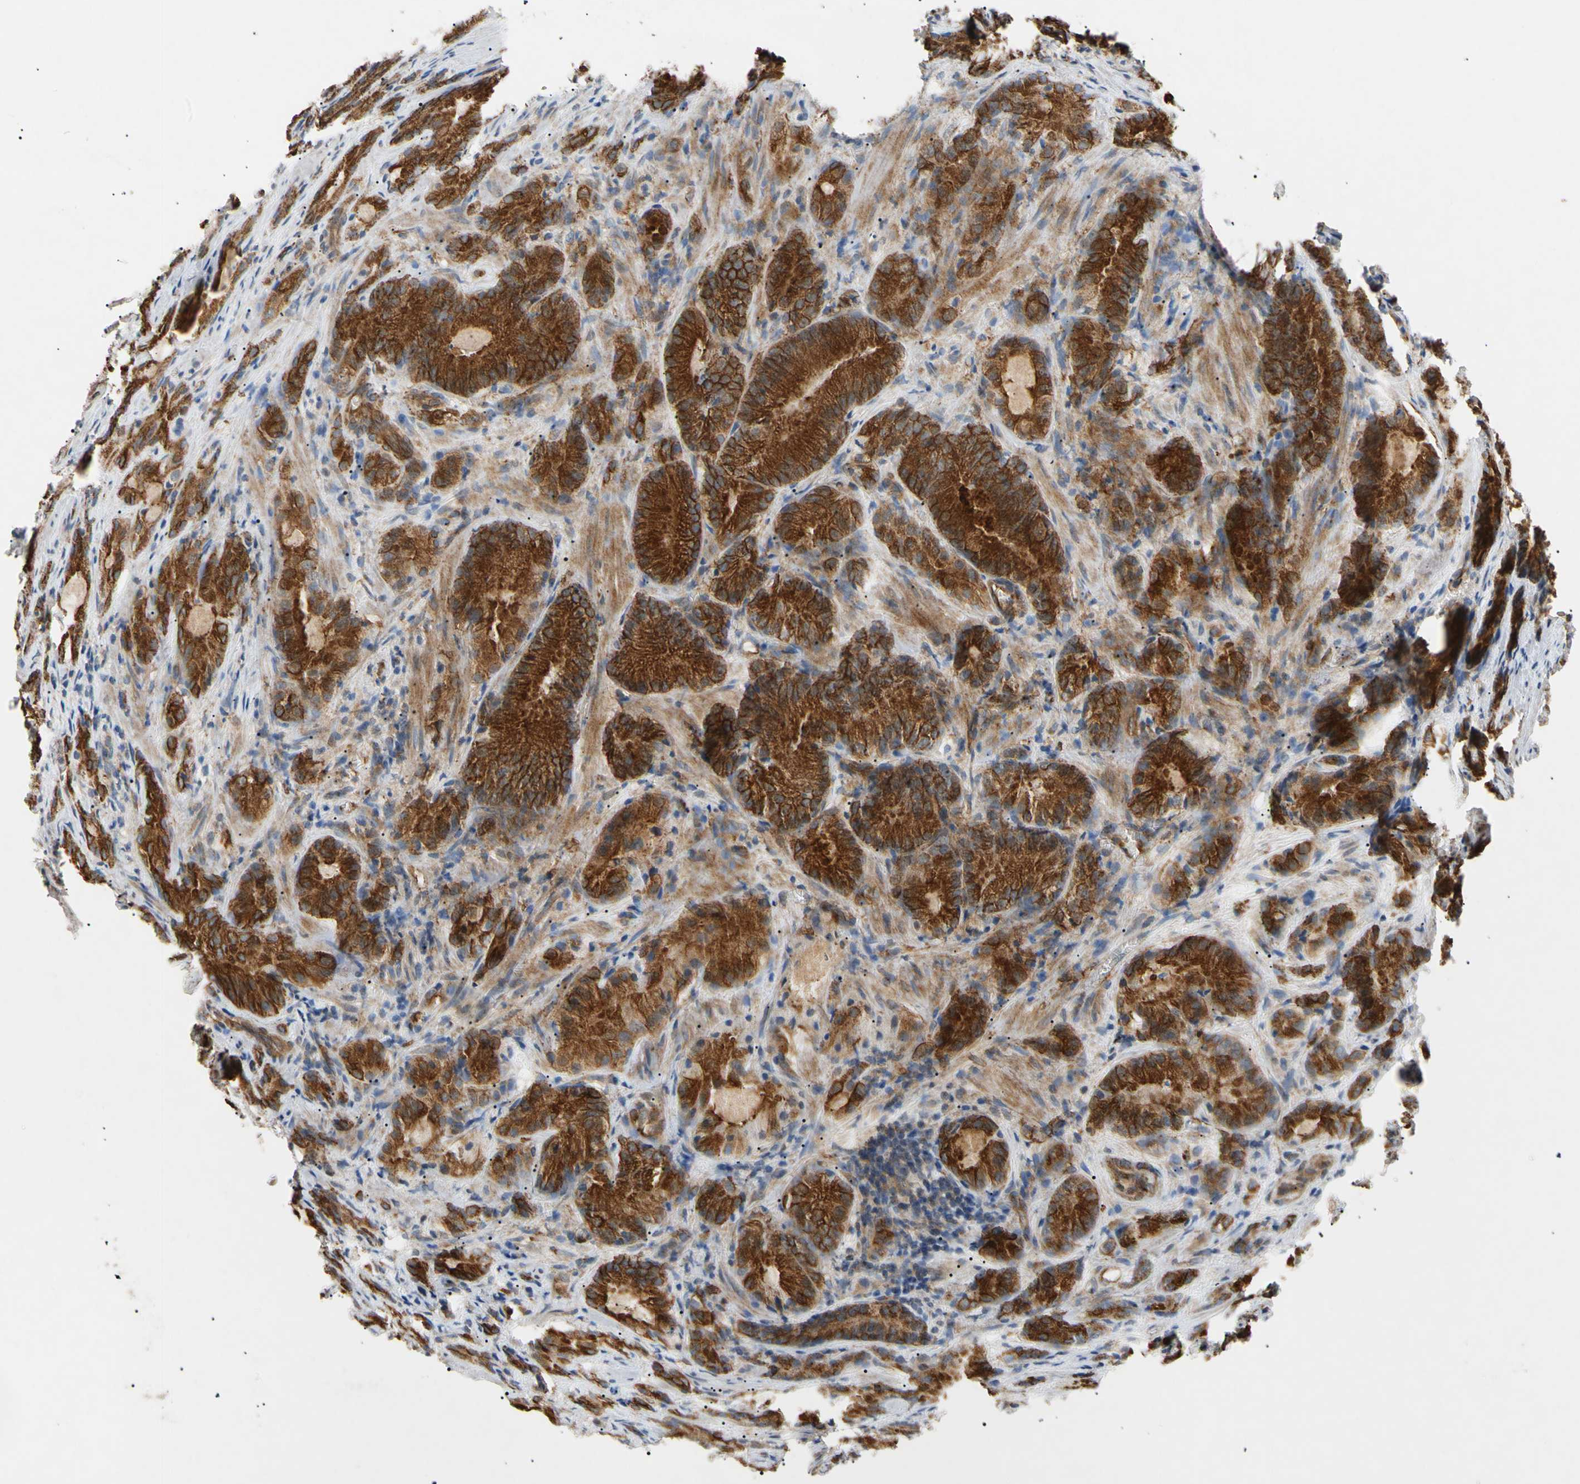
{"staining": {"intensity": "strong", "quantity": ">75%", "location": "cytoplasmic/membranous,nuclear"}, "tissue": "prostate cancer", "cell_type": "Tumor cells", "image_type": "cancer", "snomed": [{"axis": "morphology", "description": "Adenocarcinoma, High grade"}, {"axis": "topography", "description": "Prostate"}], "caption": "Human prostate cancer stained with a brown dye reveals strong cytoplasmic/membranous and nuclear positive staining in about >75% of tumor cells.", "gene": "TUBB4A", "patient": {"sex": "male", "age": 64}}